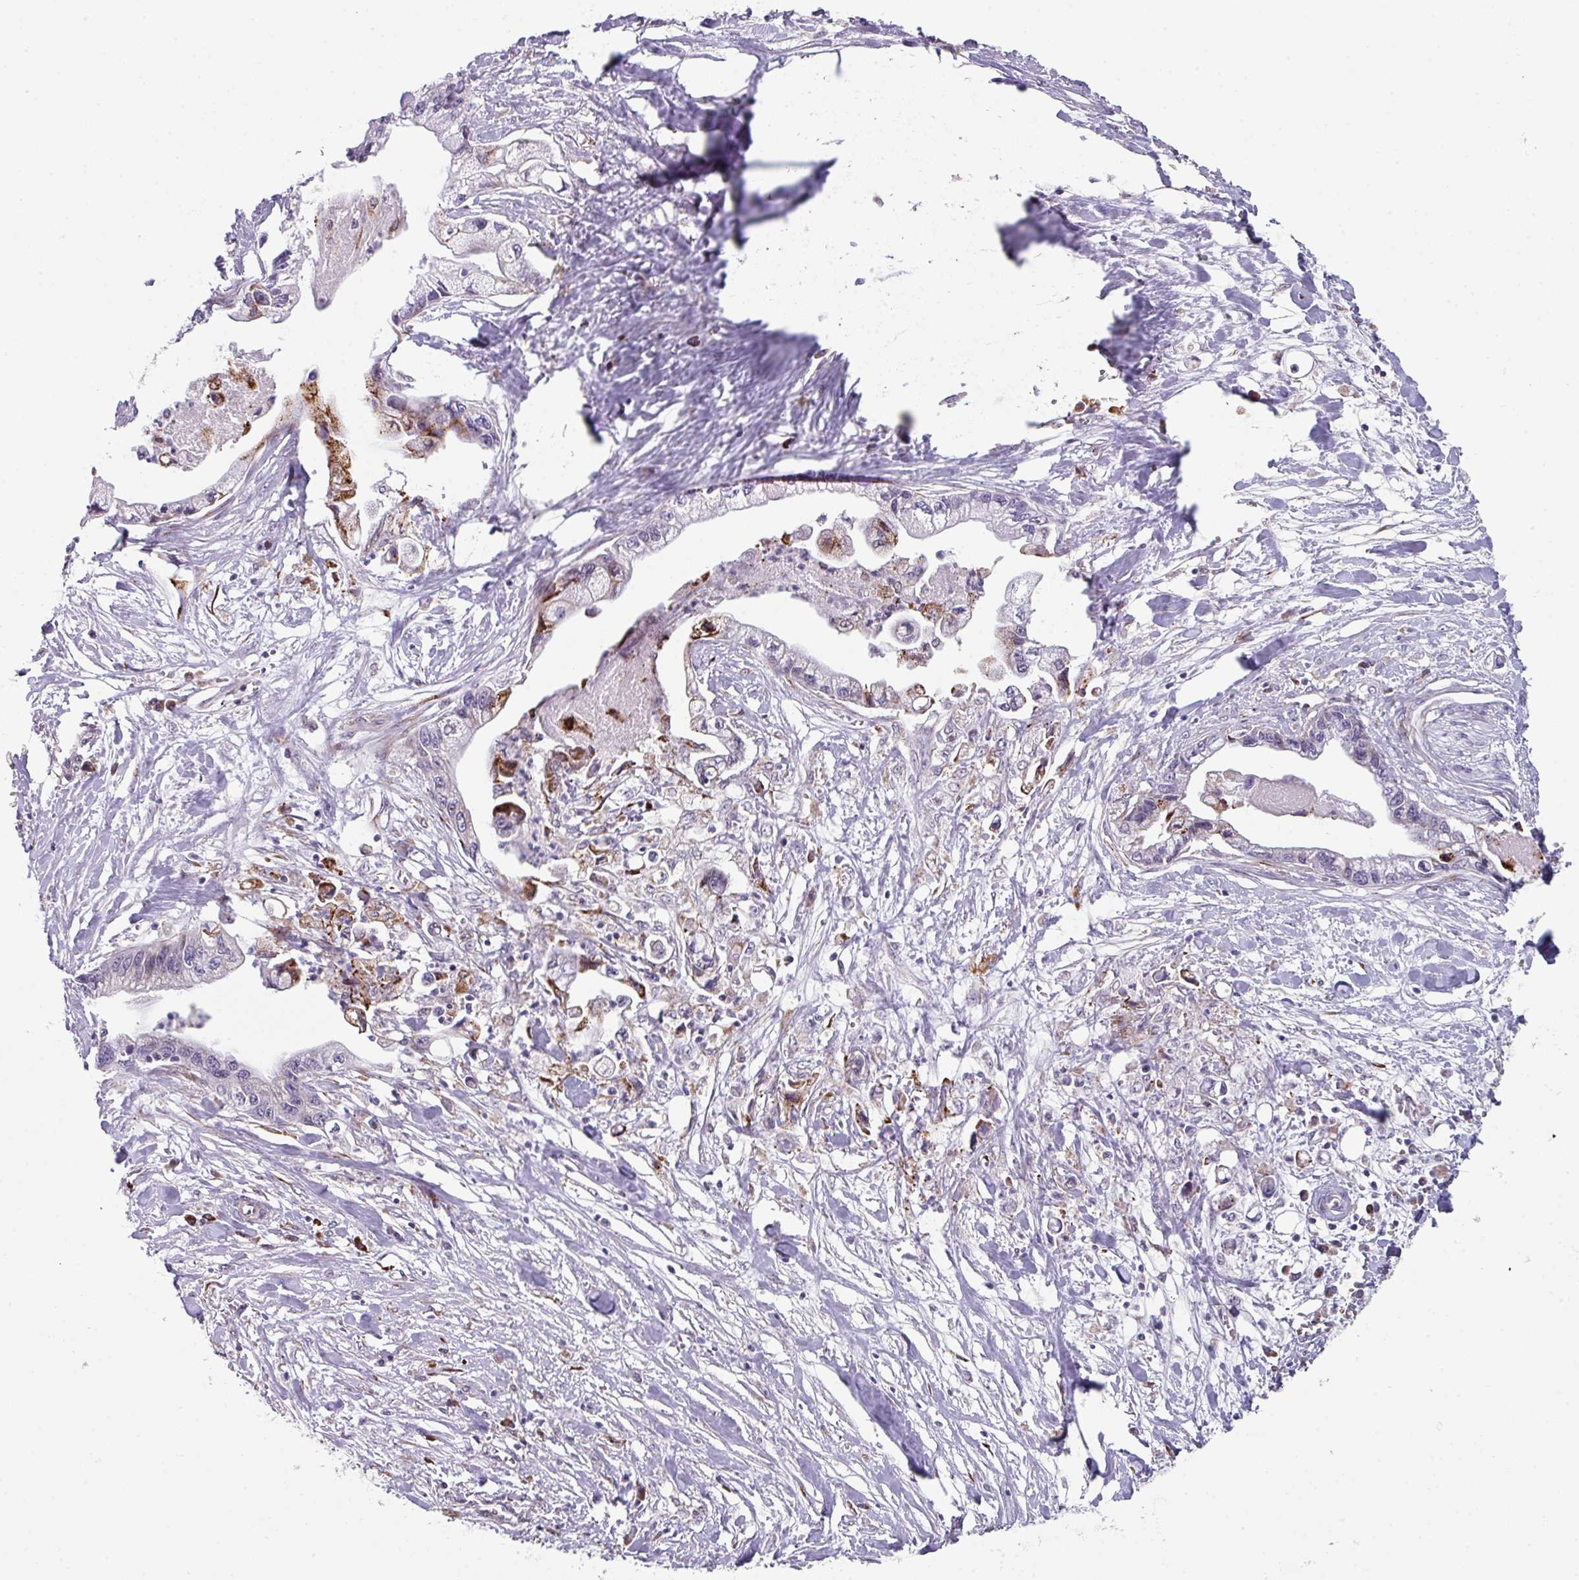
{"staining": {"intensity": "negative", "quantity": "none", "location": "none"}, "tissue": "pancreatic cancer", "cell_type": "Tumor cells", "image_type": "cancer", "snomed": [{"axis": "morphology", "description": "Adenocarcinoma, NOS"}, {"axis": "topography", "description": "Pancreas"}], "caption": "The image demonstrates no significant expression in tumor cells of pancreatic adenocarcinoma.", "gene": "BMS1", "patient": {"sex": "male", "age": 61}}